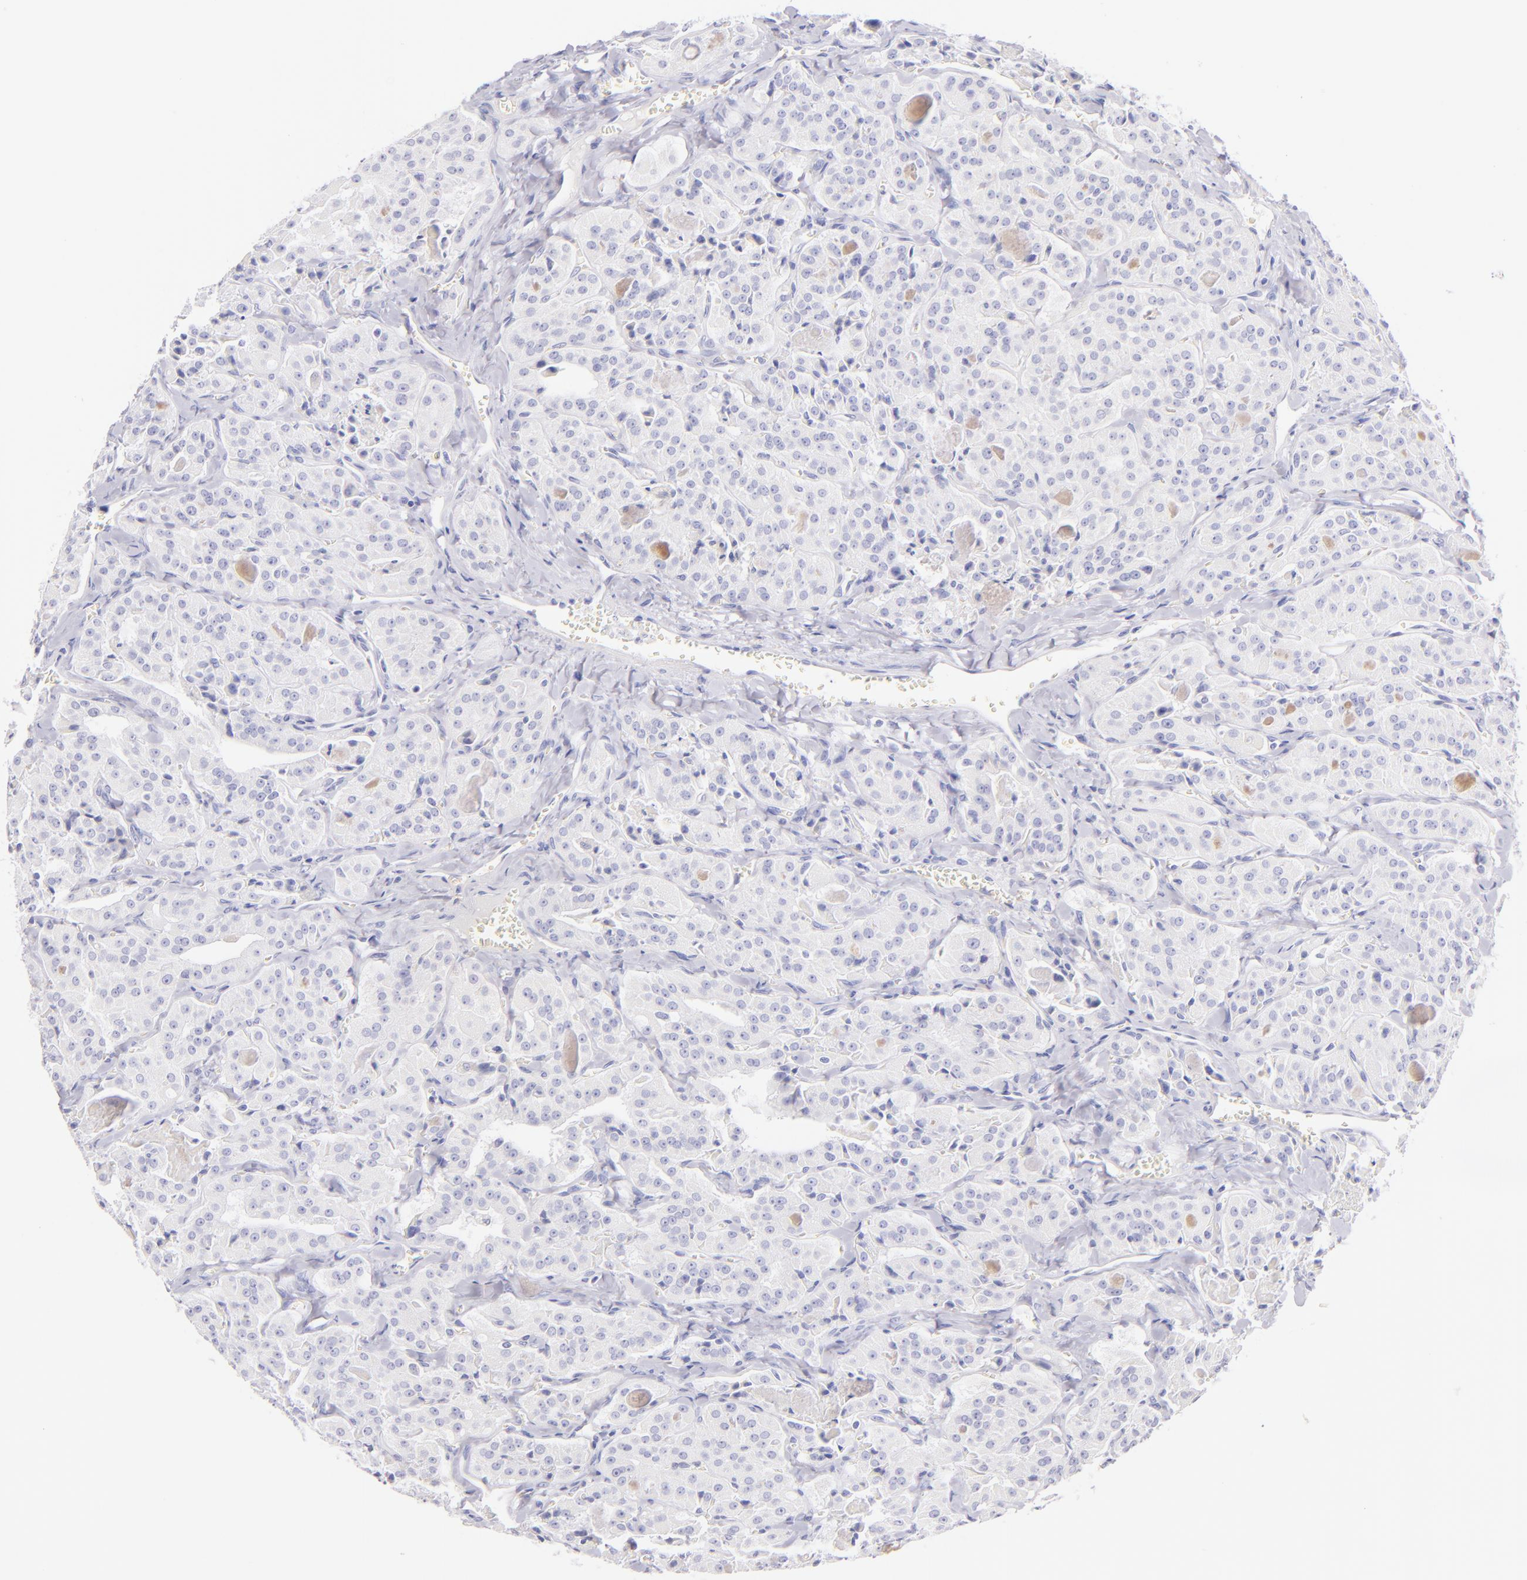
{"staining": {"intensity": "negative", "quantity": "none", "location": "none"}, "tissue": "thyroid cancer", "cell_type": "Tumor cells", "image_type": "cancer", "snomed": [{"axis": "morphology", "description": "Carcinoma, NOS"}, {"axis": "topography", "description": "Thyroid gland"}], "caption": "Thyroid cancer stained for a protein using IHC shows no expression tumor cells.", "gene": "SDC1", "patient": {"sex": "male", "age": 76}}